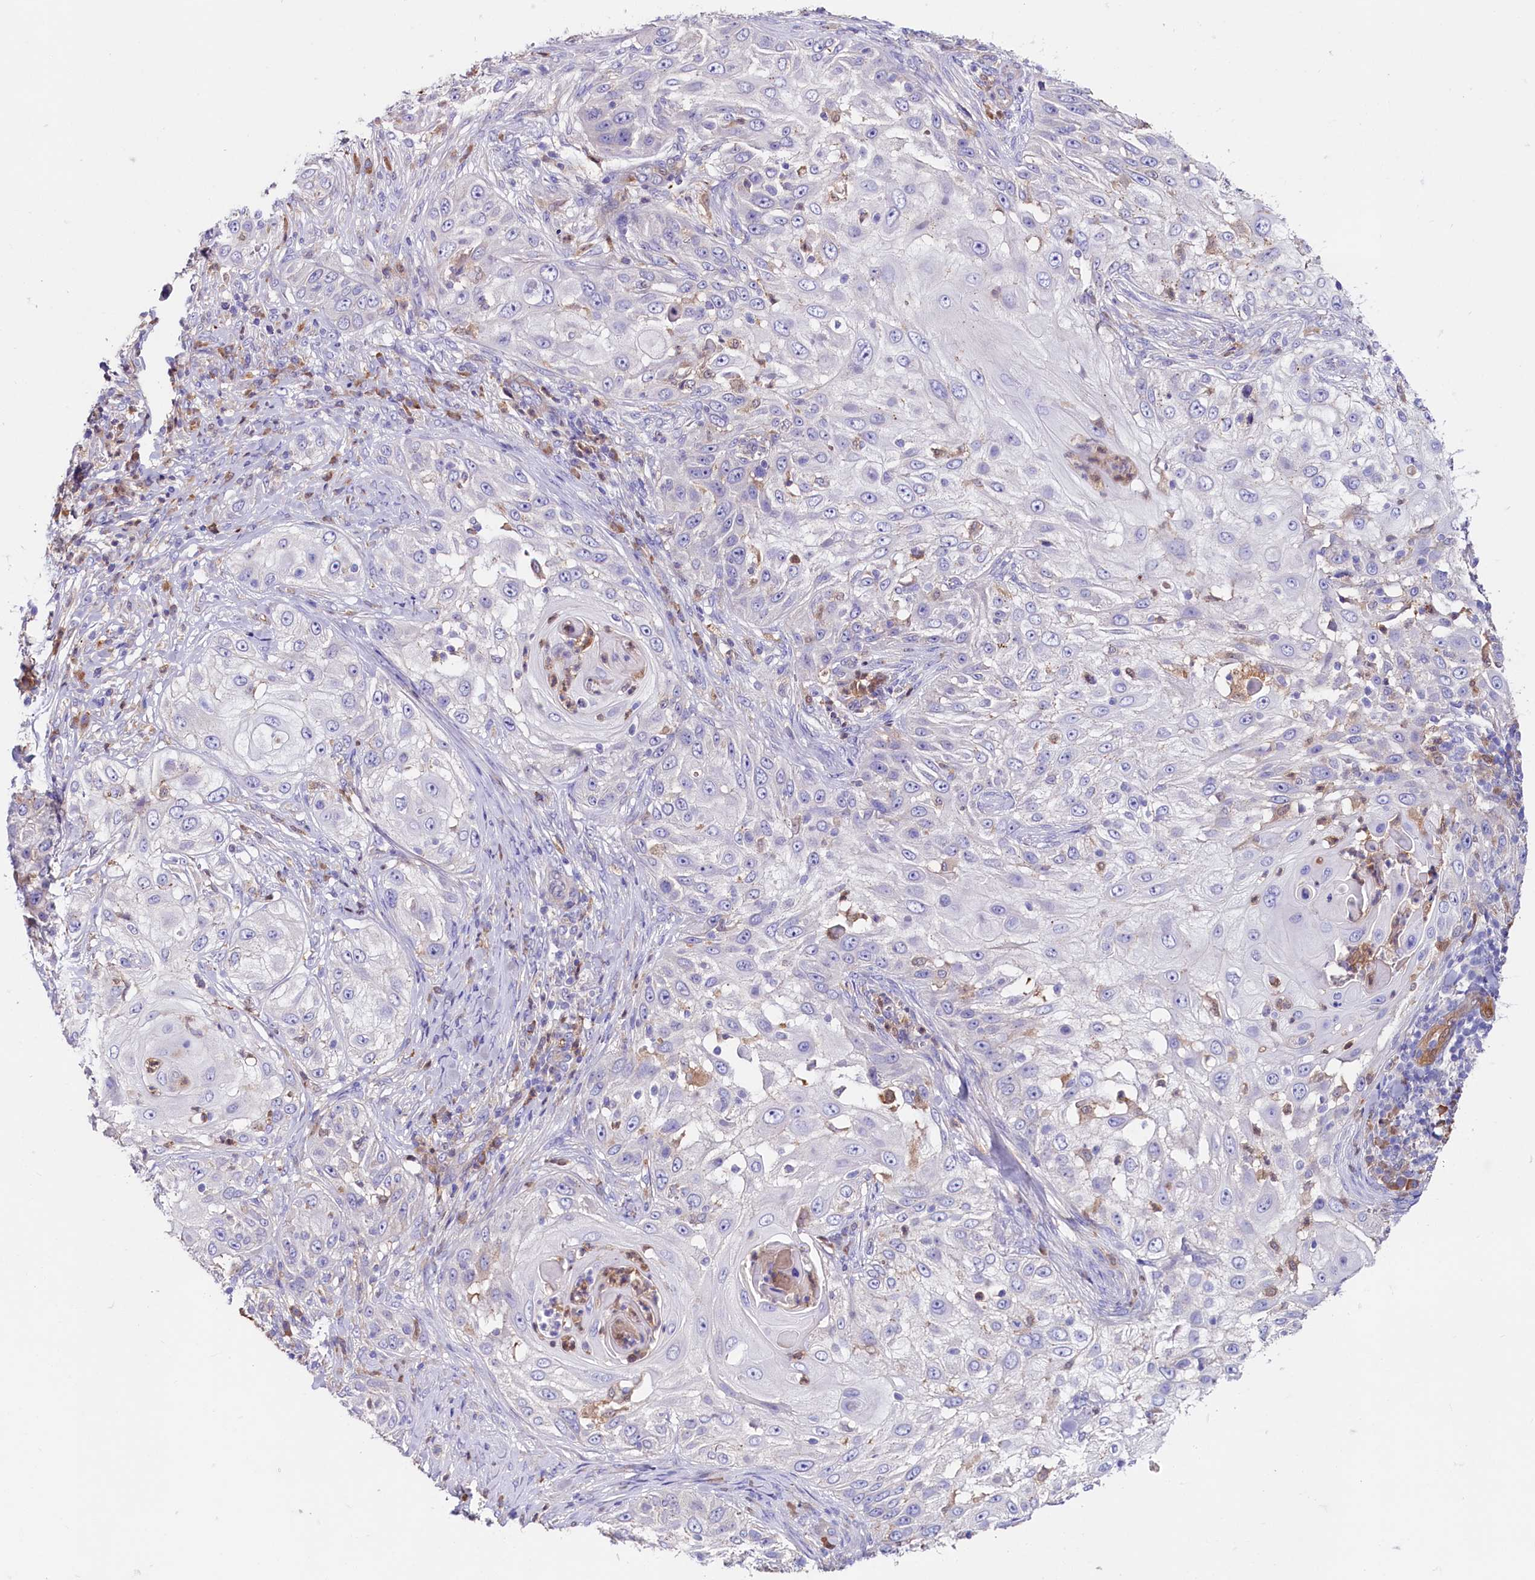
{"staining": {"intensity": "negative", "quantity": "none", "location": "none"}, "tissue": "skin cancer", "cell_type": "Tumor cells", "image_type": "cancer", "snomed": [{"axis": "morphology", "description": "Squamous cell carcinoma, NOS"}, {"axis": "topography", "description": "Skin"}], "caption": "Image shows no protein staining in tumor cells of skin cancer tissue. Nuclei are stained in blue.", "gene": "IL17RD", "patient": {"sex": "female", "age": 44}}